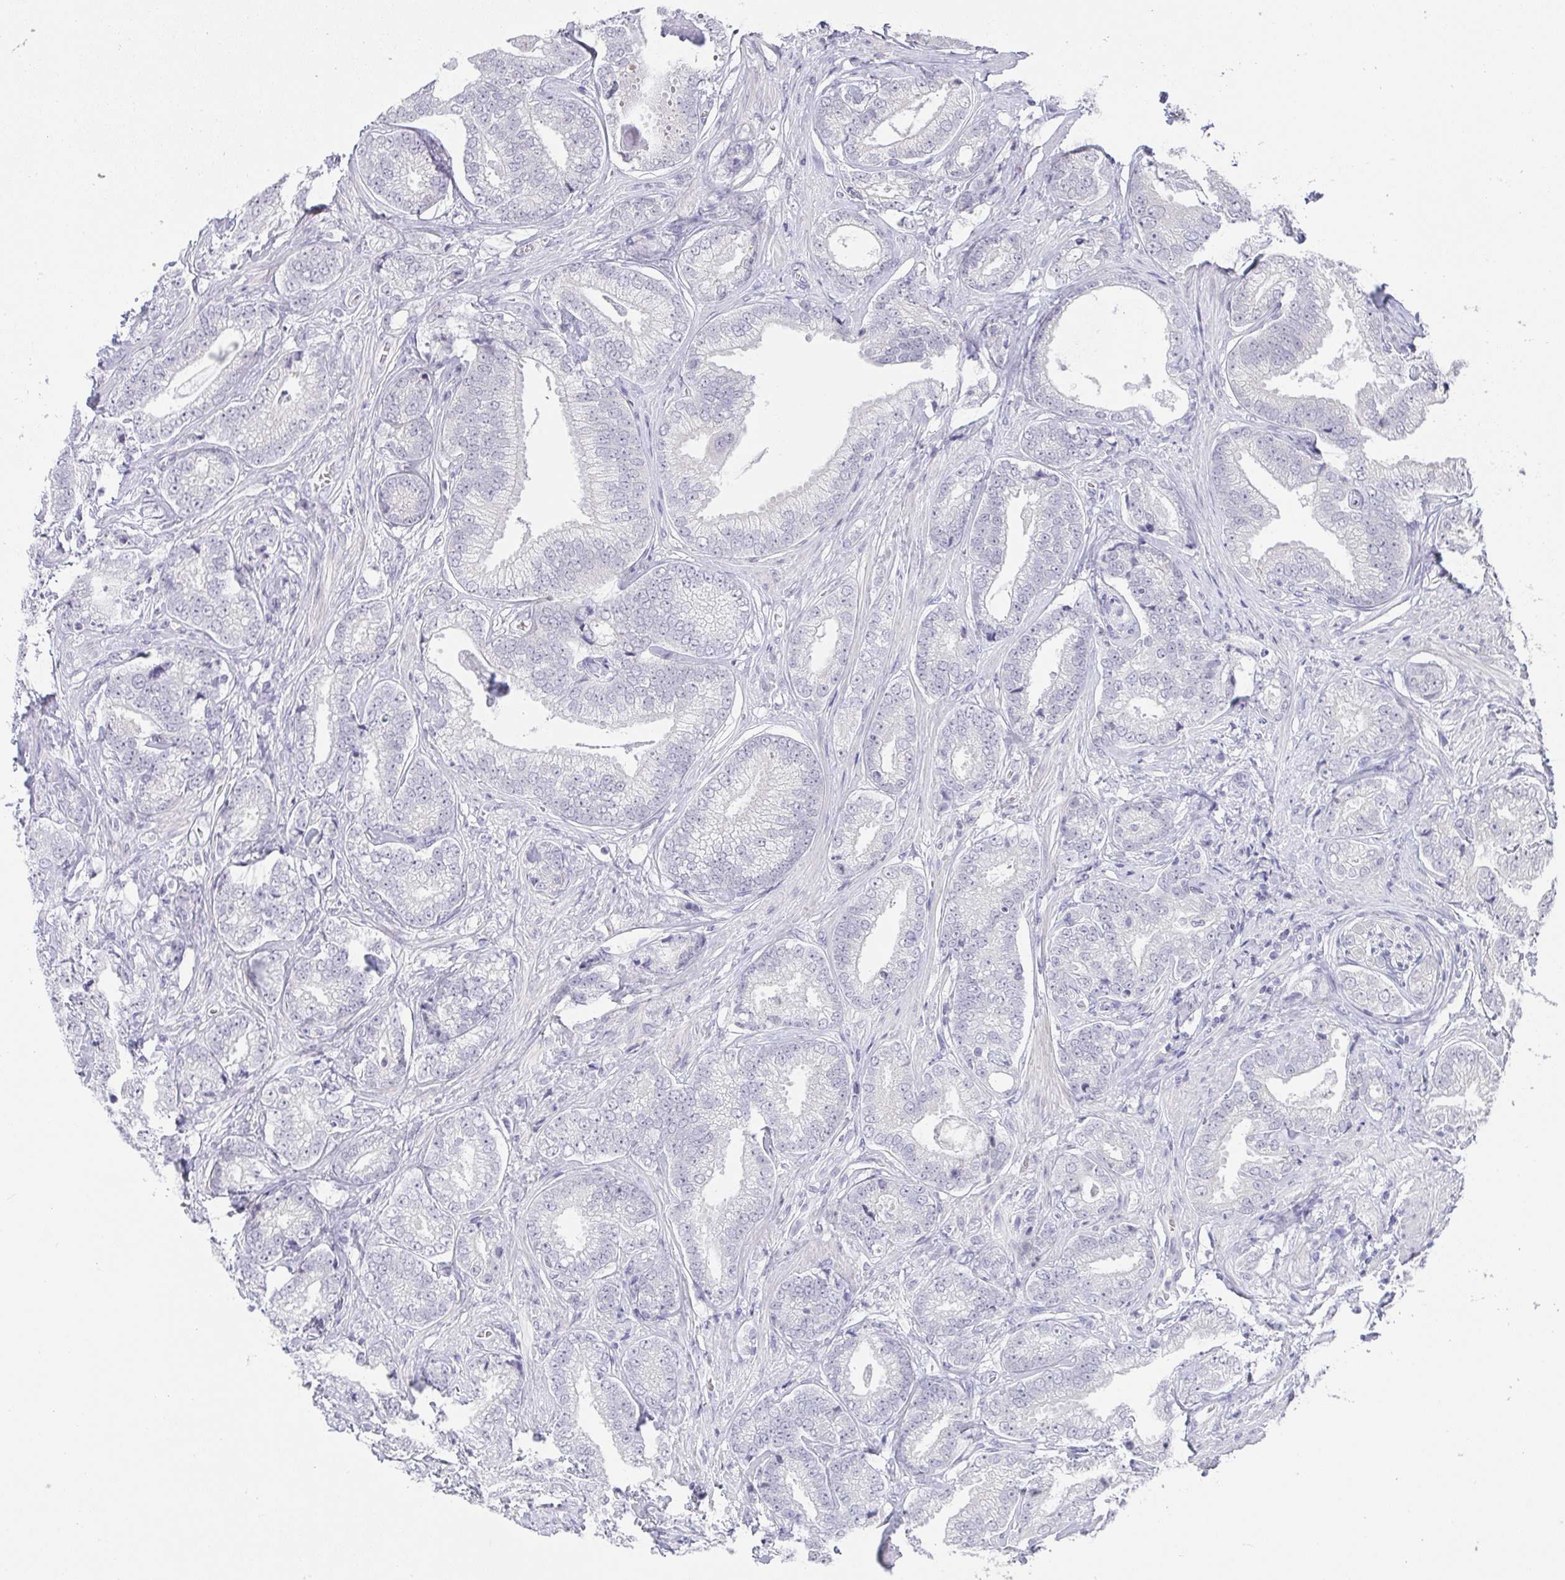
{"staining": {"intensity": "negative", "quantity": "none", "location": "none"}, "tissue": "prostate cancer", "cell_type": "Tumor cells", "image_type": "cancer", "snomed": [{"axis": "morphology", "description": "Adenocarcinoma, Low grade"}, {"axis": "topography", "description": "Prostate"}], "caption": "Tumor cells are negative for protein expression in human prostate cancer (low-grade adenocarcinoma).", "gene": "CACNA1S", "patient": {"sex": "male", "age": 63}}